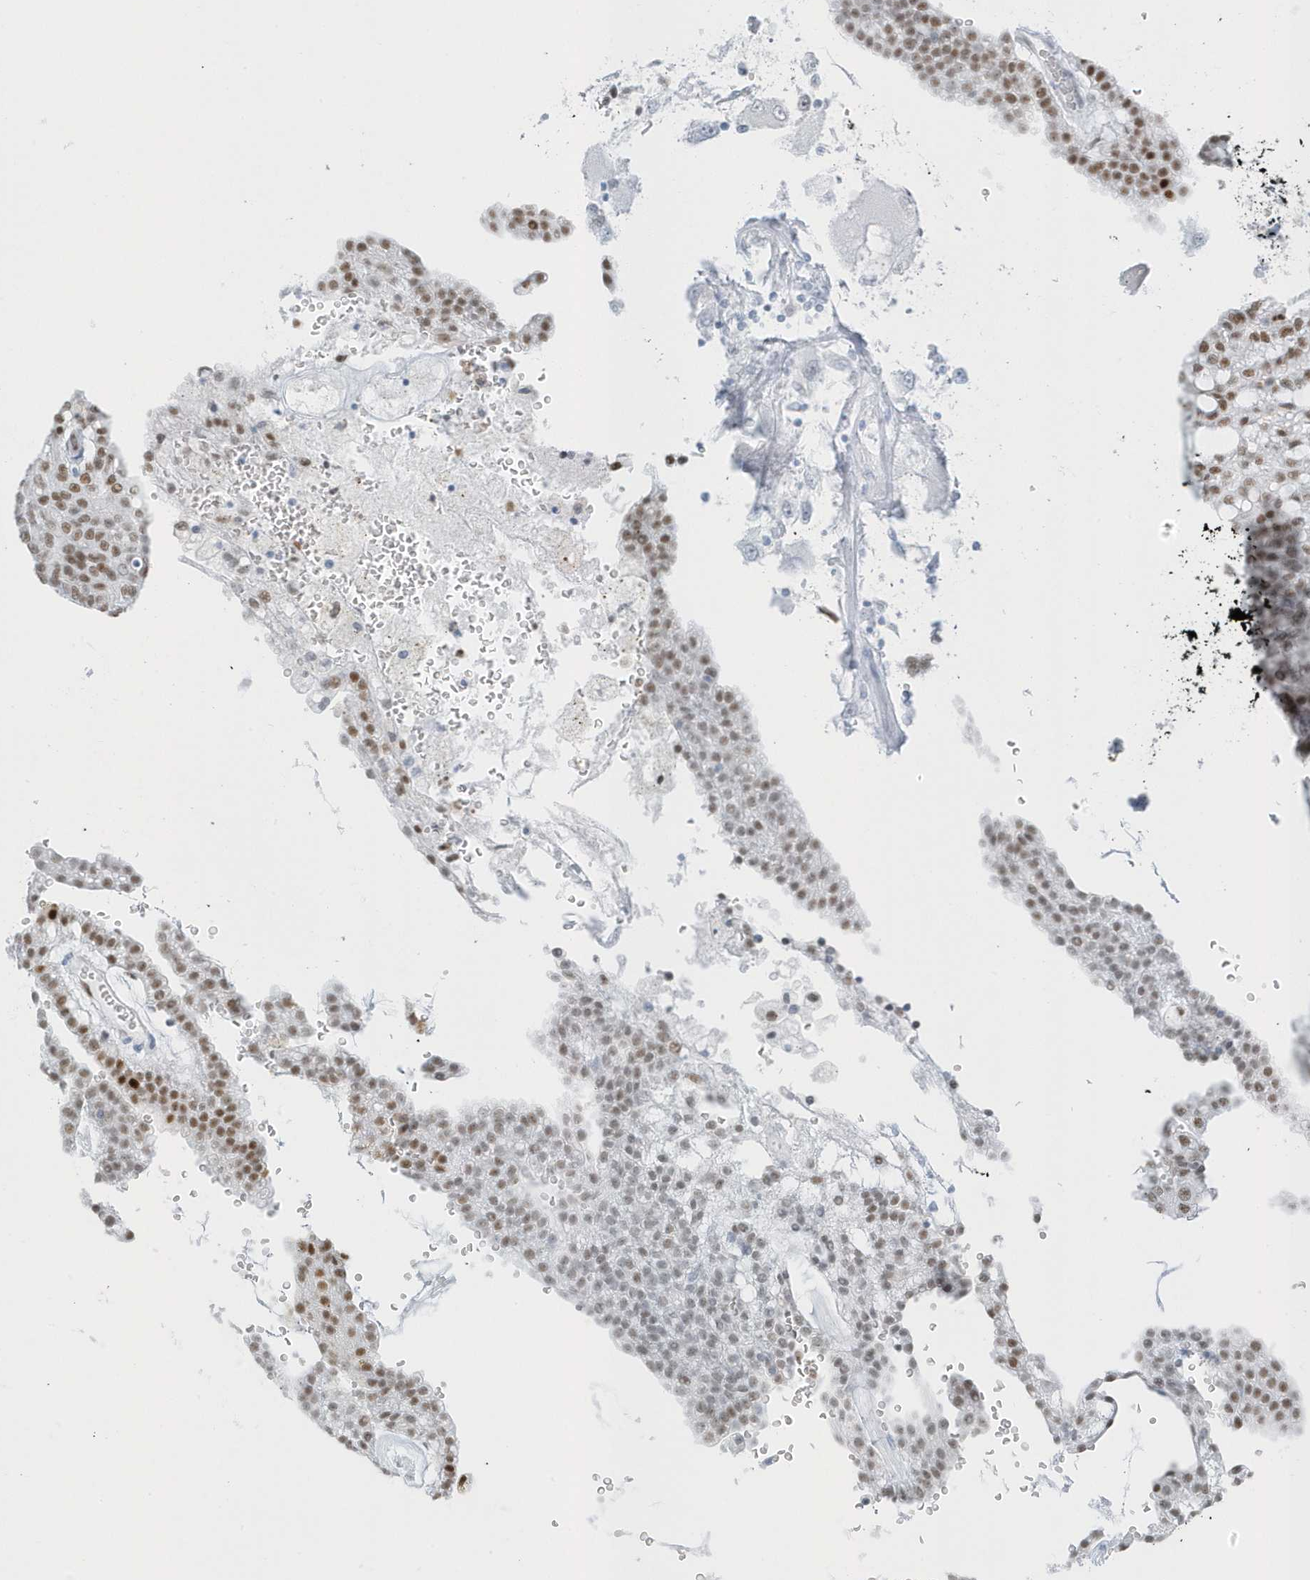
{"staining": {"intensity": "moderate", "quantity": ">75%", "location": "nuclear"}, "tissue": "renal cancer", "cell_type": "Tumor cells", "image_type": "cancer", "snomed": [{"axis": "morphology", "description": "Adenocarcinoma, NOS"}, {"axis": "topography", "description": "Kidney"}], "caption": "Moderate nuclear staining for a protein is appreciated in approximately >75% of tumor cells of renal adenocarcinoma using IHC.", "gene": "SMIM34", "patient": {"sex": "male", "age": 63}}